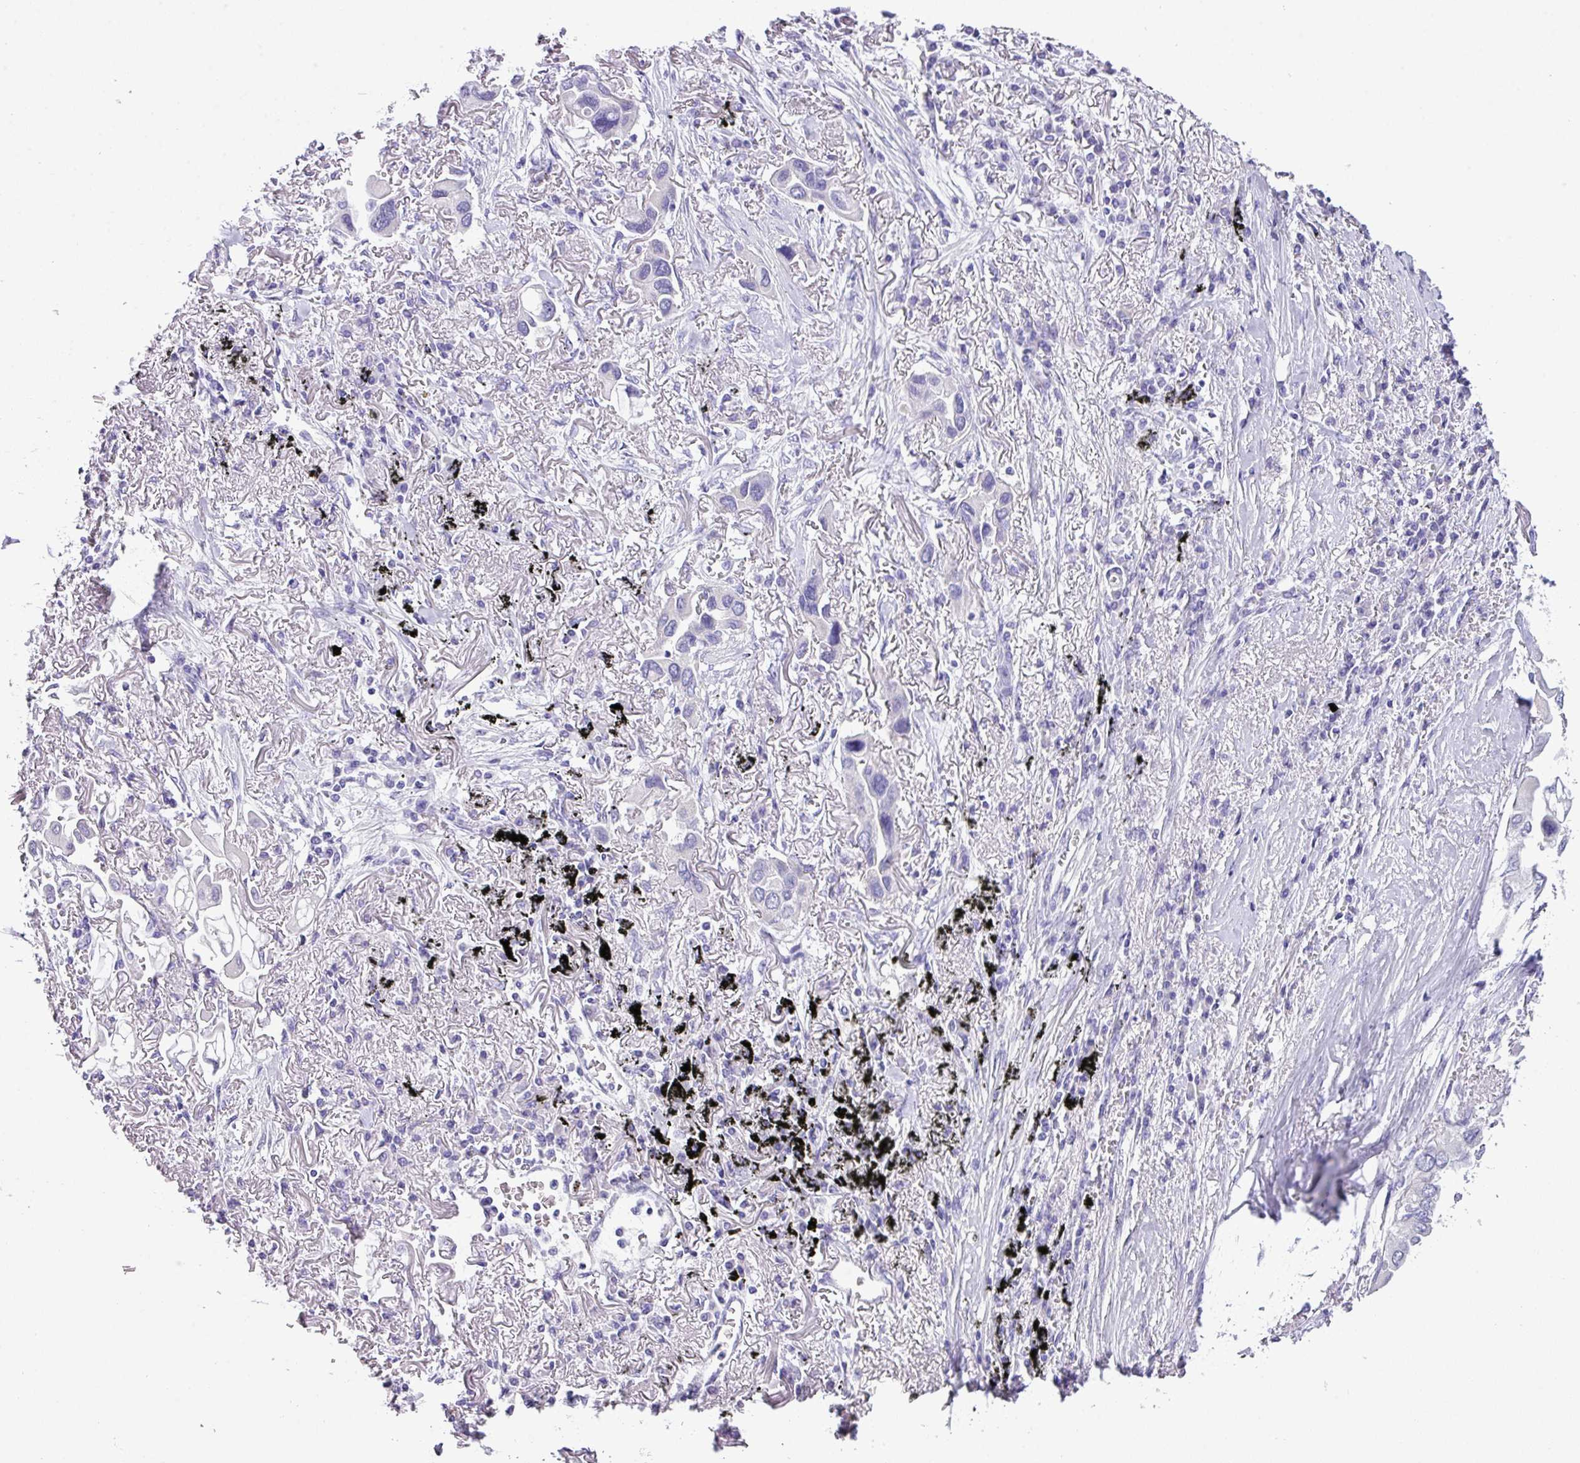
{"staining": {"intensity": "negative", "quantity": "none", "location": "none"}, "tissue": "lung cancer", "cell_type": "Tumor cells", "image_type": "cancer", "snomed": [{"axis": "morphology", "description": "Adenocarcinoma, NOS"}, {"axis": "topography", "description": "Lung"}], "caption": "High power microscopy image of an immunohistochemistry (IHC) histopathology image of lung cancer (adenocarcinoma), revealing no significant expression in tumor cells. (DAB (3,3'-diaminobenzidine) immunohistochemistry with hematoxylin counter stain).", "gene": "AGO3", "patient": {"sex": "female", "age": 76}}